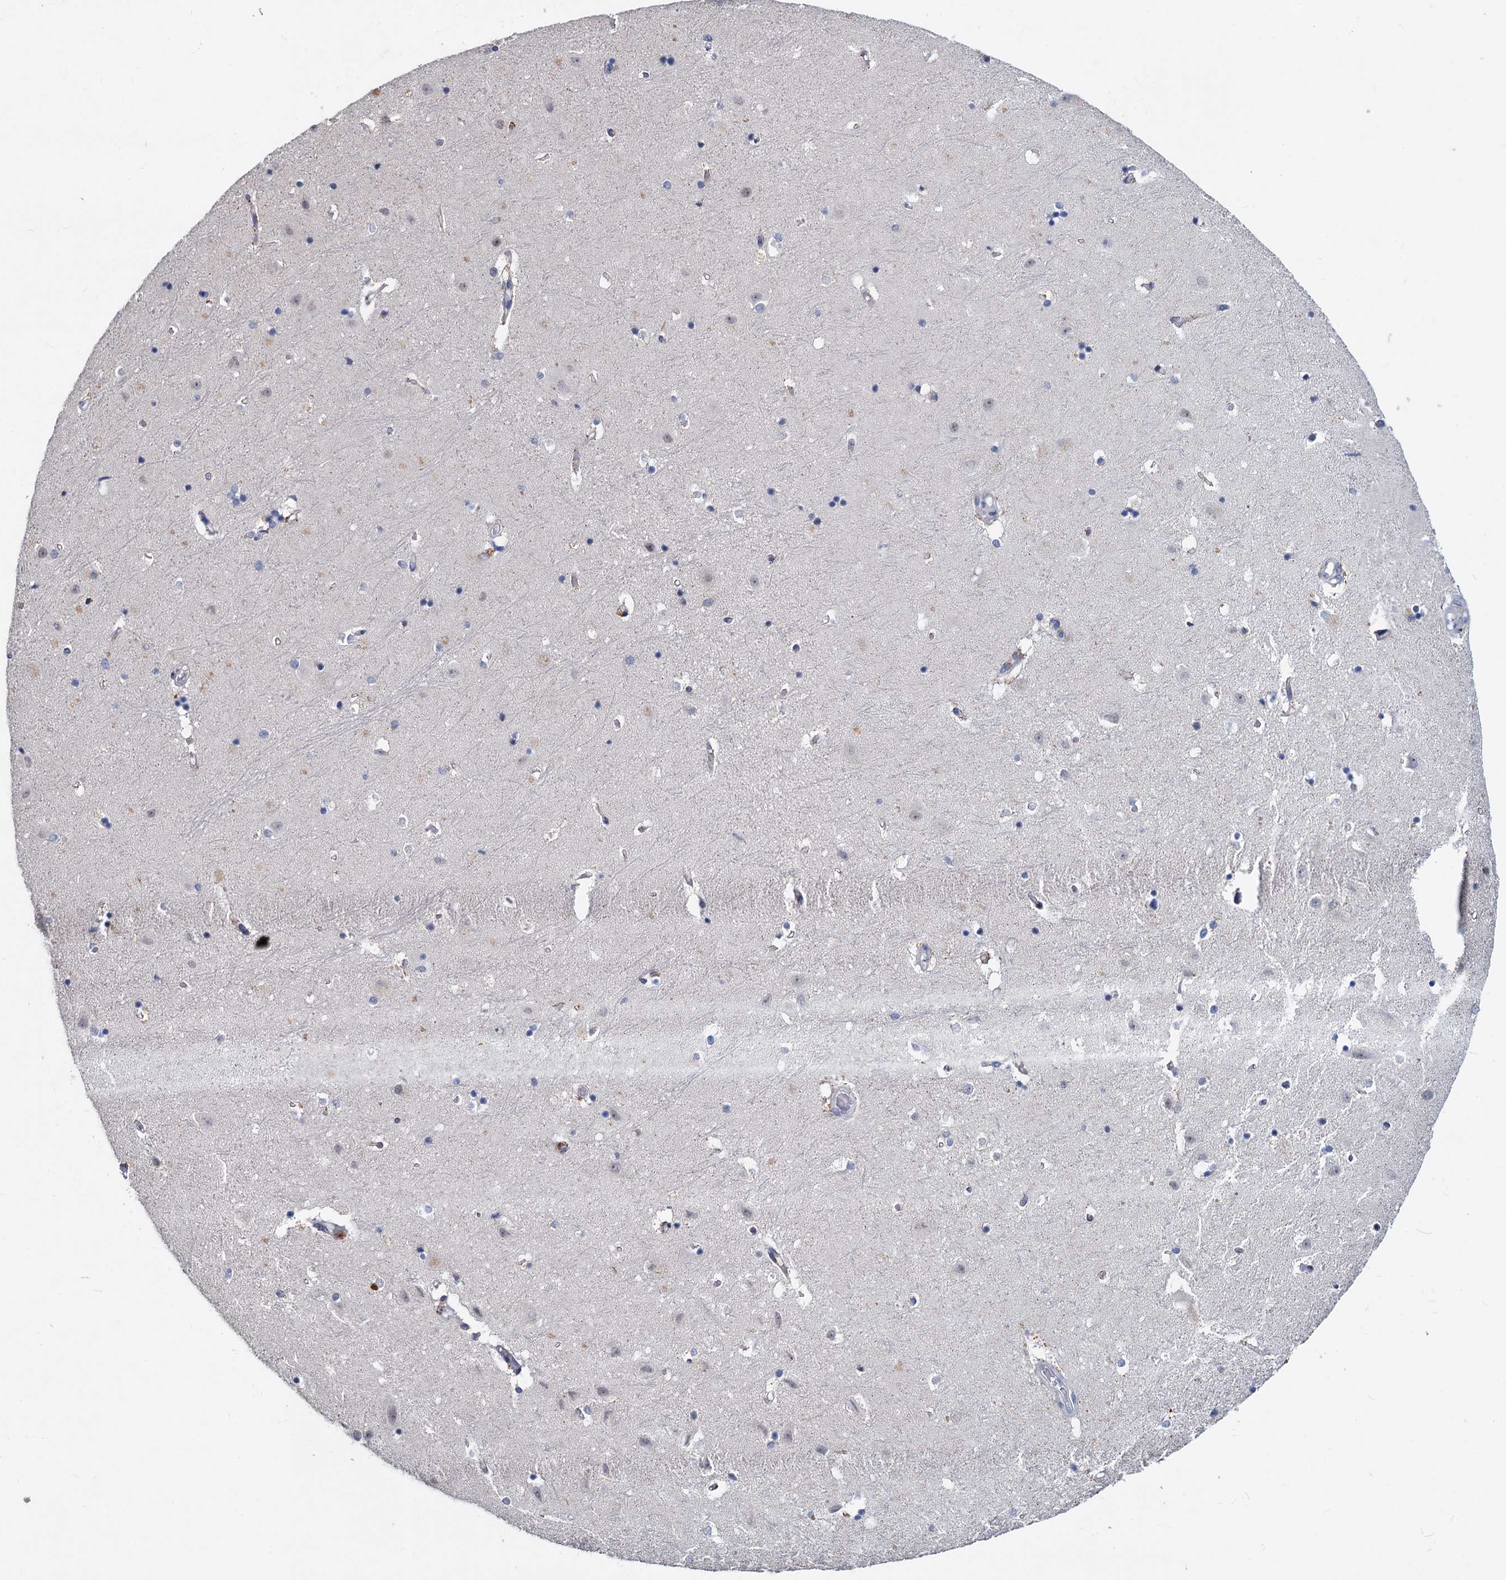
{"staining": {"intensity": "negative", "quantity": "none", "location": "none"}, "tissue": "hippocampus", "cell_type": "Glial cells", "image_type": "normal", "snomed": [{"axis": "morphology", "description": "Normal tissue, NOS"}, {"axis": "topography", "description": "Hippocampus"}], "caption": "Immunohistochemical staining of normal human hippocampus reveals no significant expression in glial cells.", "gene": "LRCH4", "patient": {"sex": "female", "age": 52}}